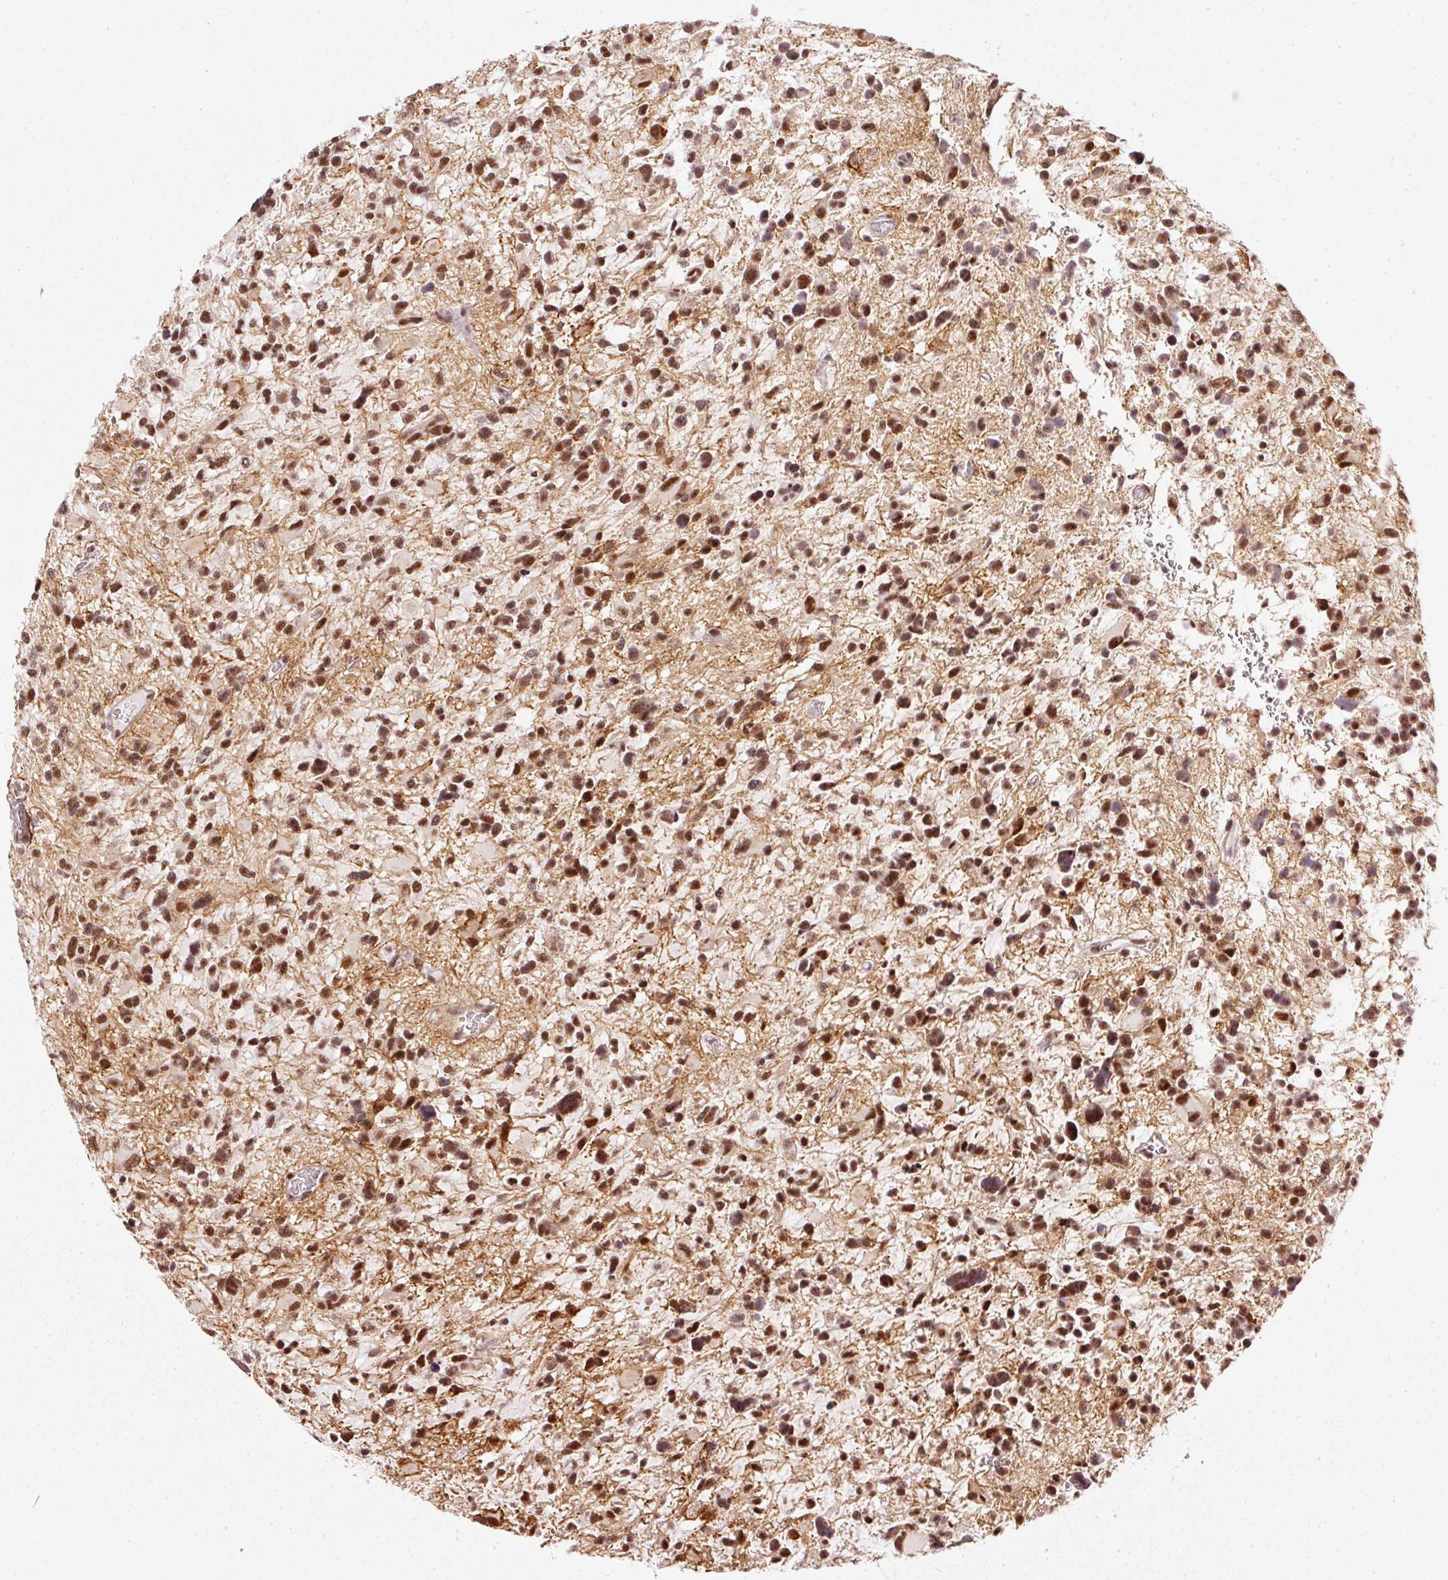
{"staining": {"intensity": "strong", "quantity": "25%-75%", "location": "nuclear"}, "tissue": "glioma", "cell_type": "Tumor cells", "image_type": "cancer", "snomed": [{"axis": "morphology", "description": "Glioma, malignant, High grade"}, {"axis": "topography", "description": "Brain"}], "caption": "DAB immunohistochemical staining of glioma exhibits strong nuclear protein expression in approximately 25%-75% of tumor cells.", "gene": "THOC6", "patient": {"sex": "female", "age": 11}}